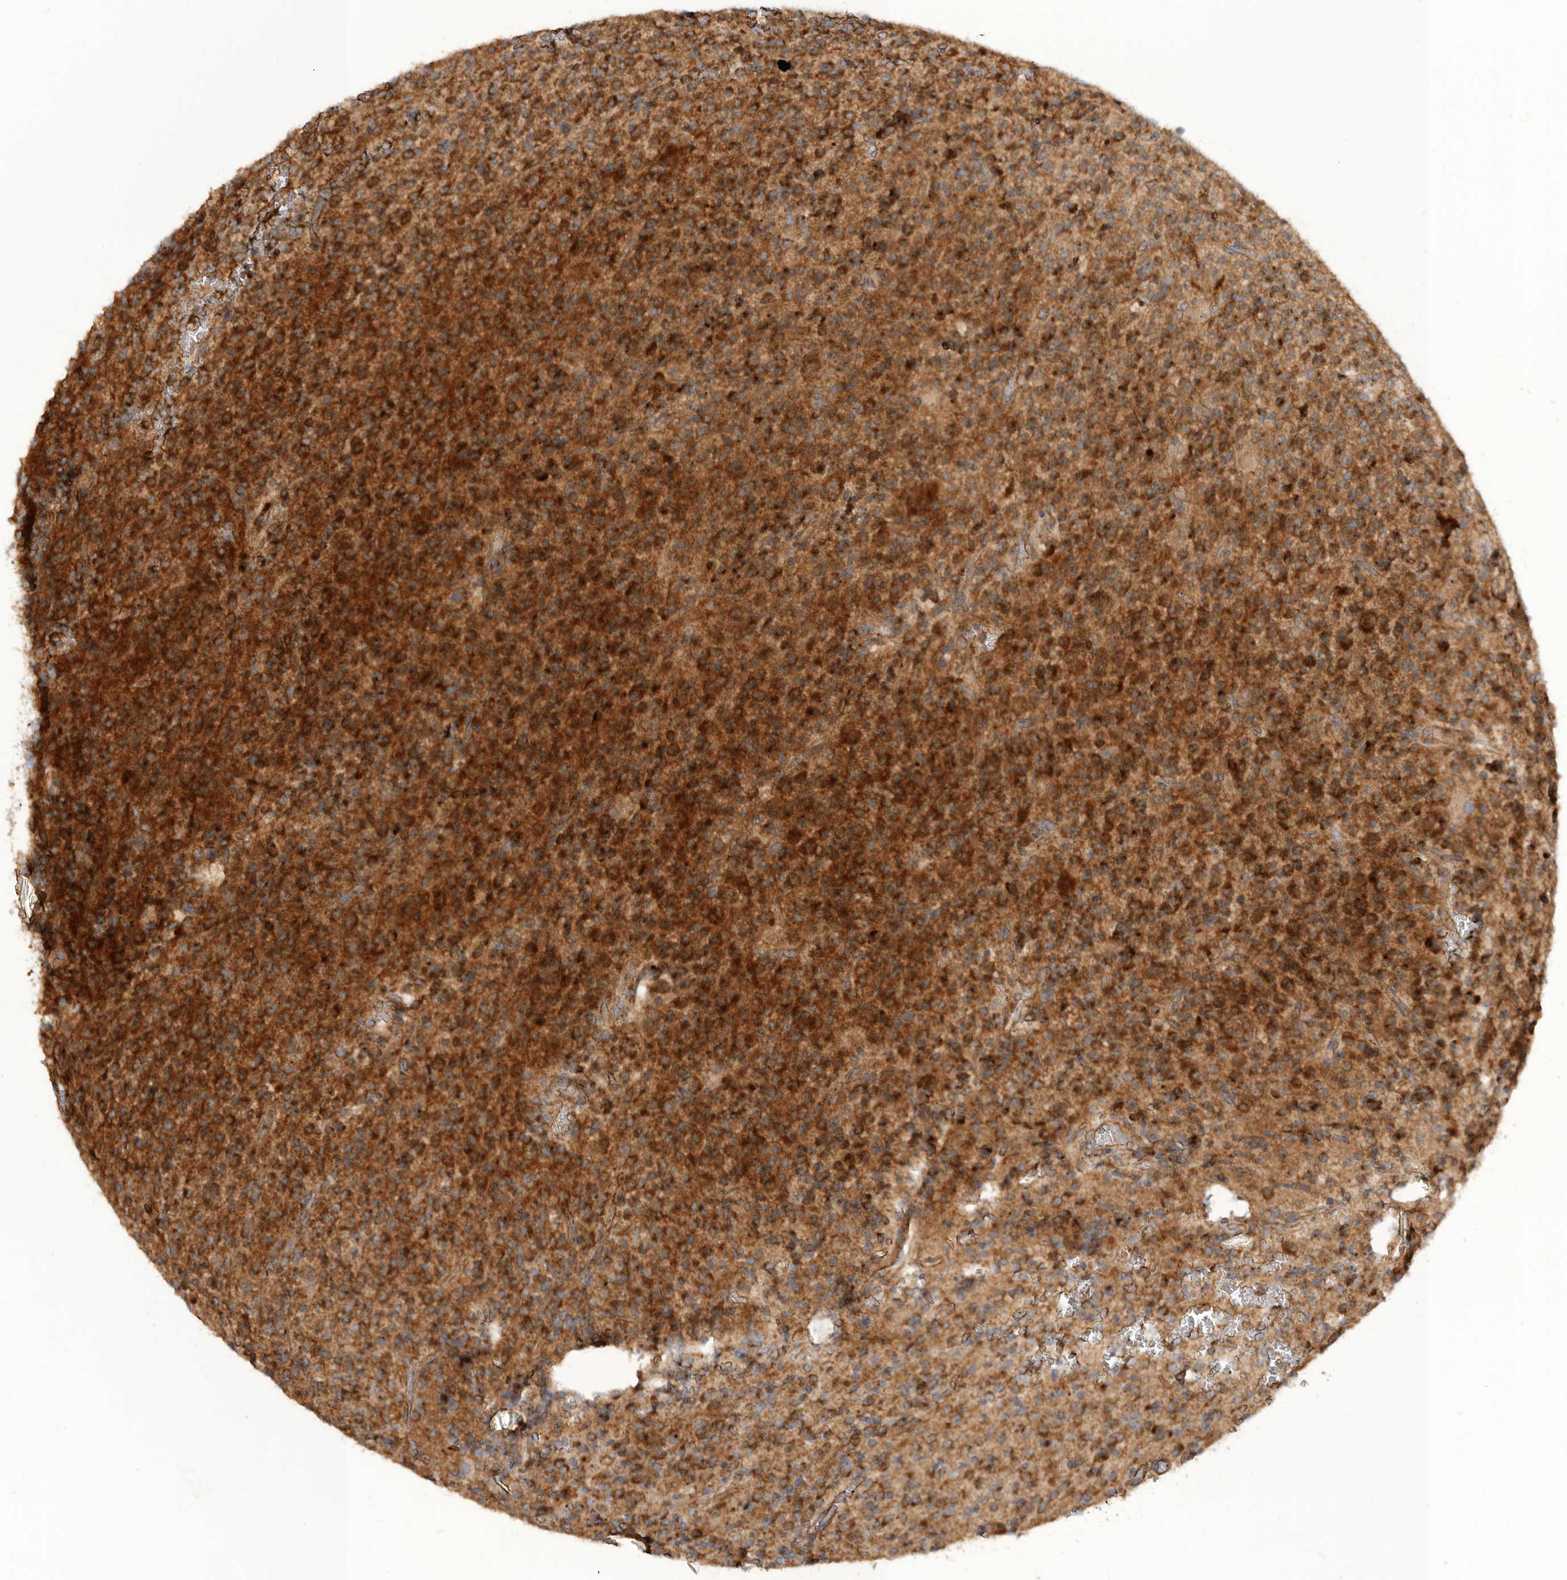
{"staining": {"intensity": "strong", "quantity": ">75%", "location": "cytoplasmic/membranous"}, "tissue": "glioma", "cell_type": "Tumor cells", "image_type": "cancer", "snomed": [{"axis": "morphology", "description": "Glioma, malignant, High grade"}, {"axis": "topography", "description": "Brain"}], "caption": "High-grade glioma (malignant) tissue shows strong cytoplasmic/membranous staining in approximately >75% of tumor cells, visualized by immunohistochemistry.", "gene": "PODXL2", "patient": {"sex": "male", "age": 34}}